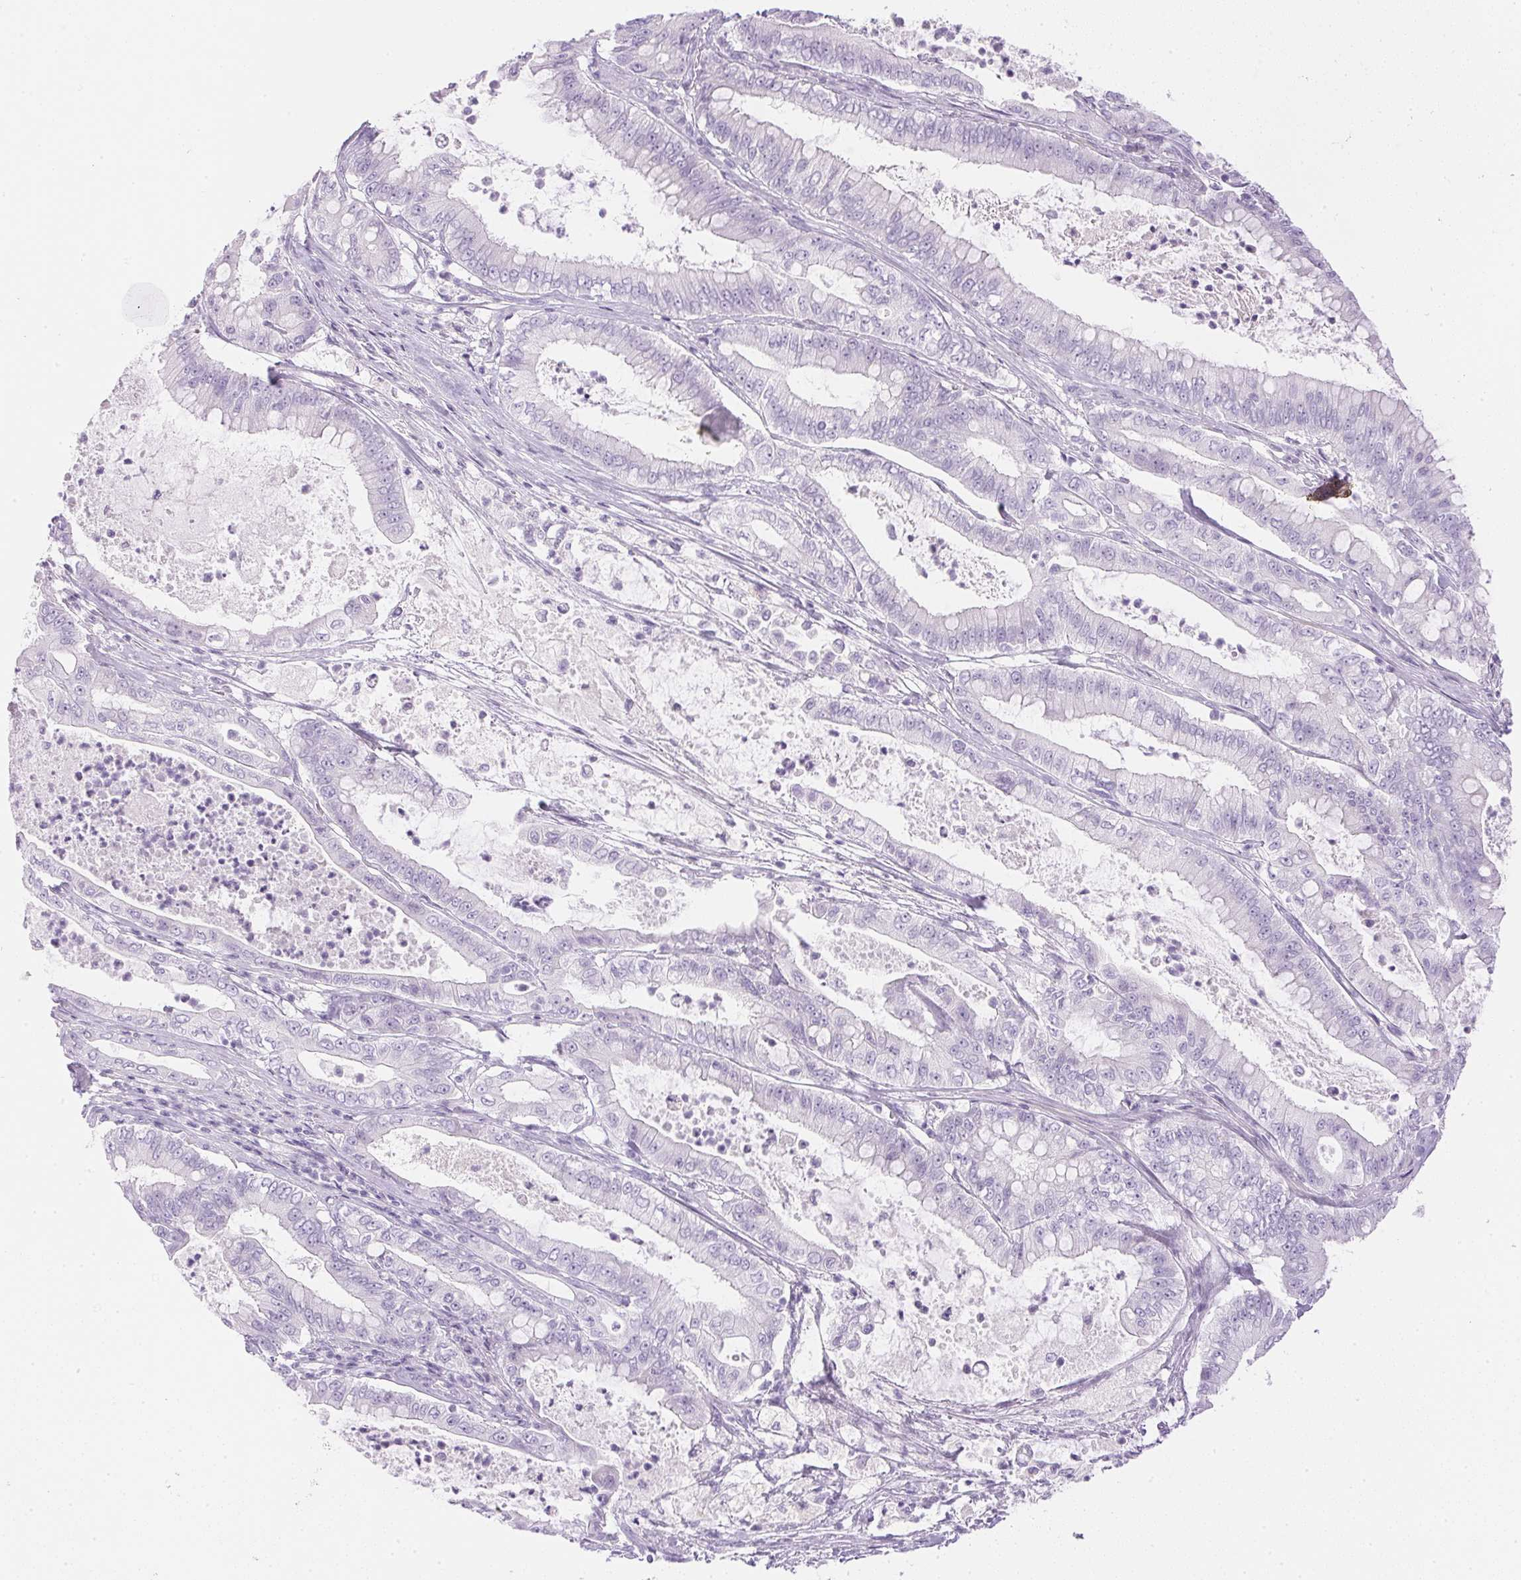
{"staining": {"intensity": "negative", "quantity": "none", "location": "none"}, "tissue": "pancreatic cancer", "cell_type": "Tumor cells", "image_type": "cancer", "snomed": [{"axis": "morphology", "description": "Adenocarcinoma, NOS"}, {"axis": "topography", "description": "Pancreas"}], "caption": "Immunohistochemistry of pancreatic cancer shows no positivity in tumor cells.", "gene": "CTRL", "patient": {"sex": "male", "age": 71}}